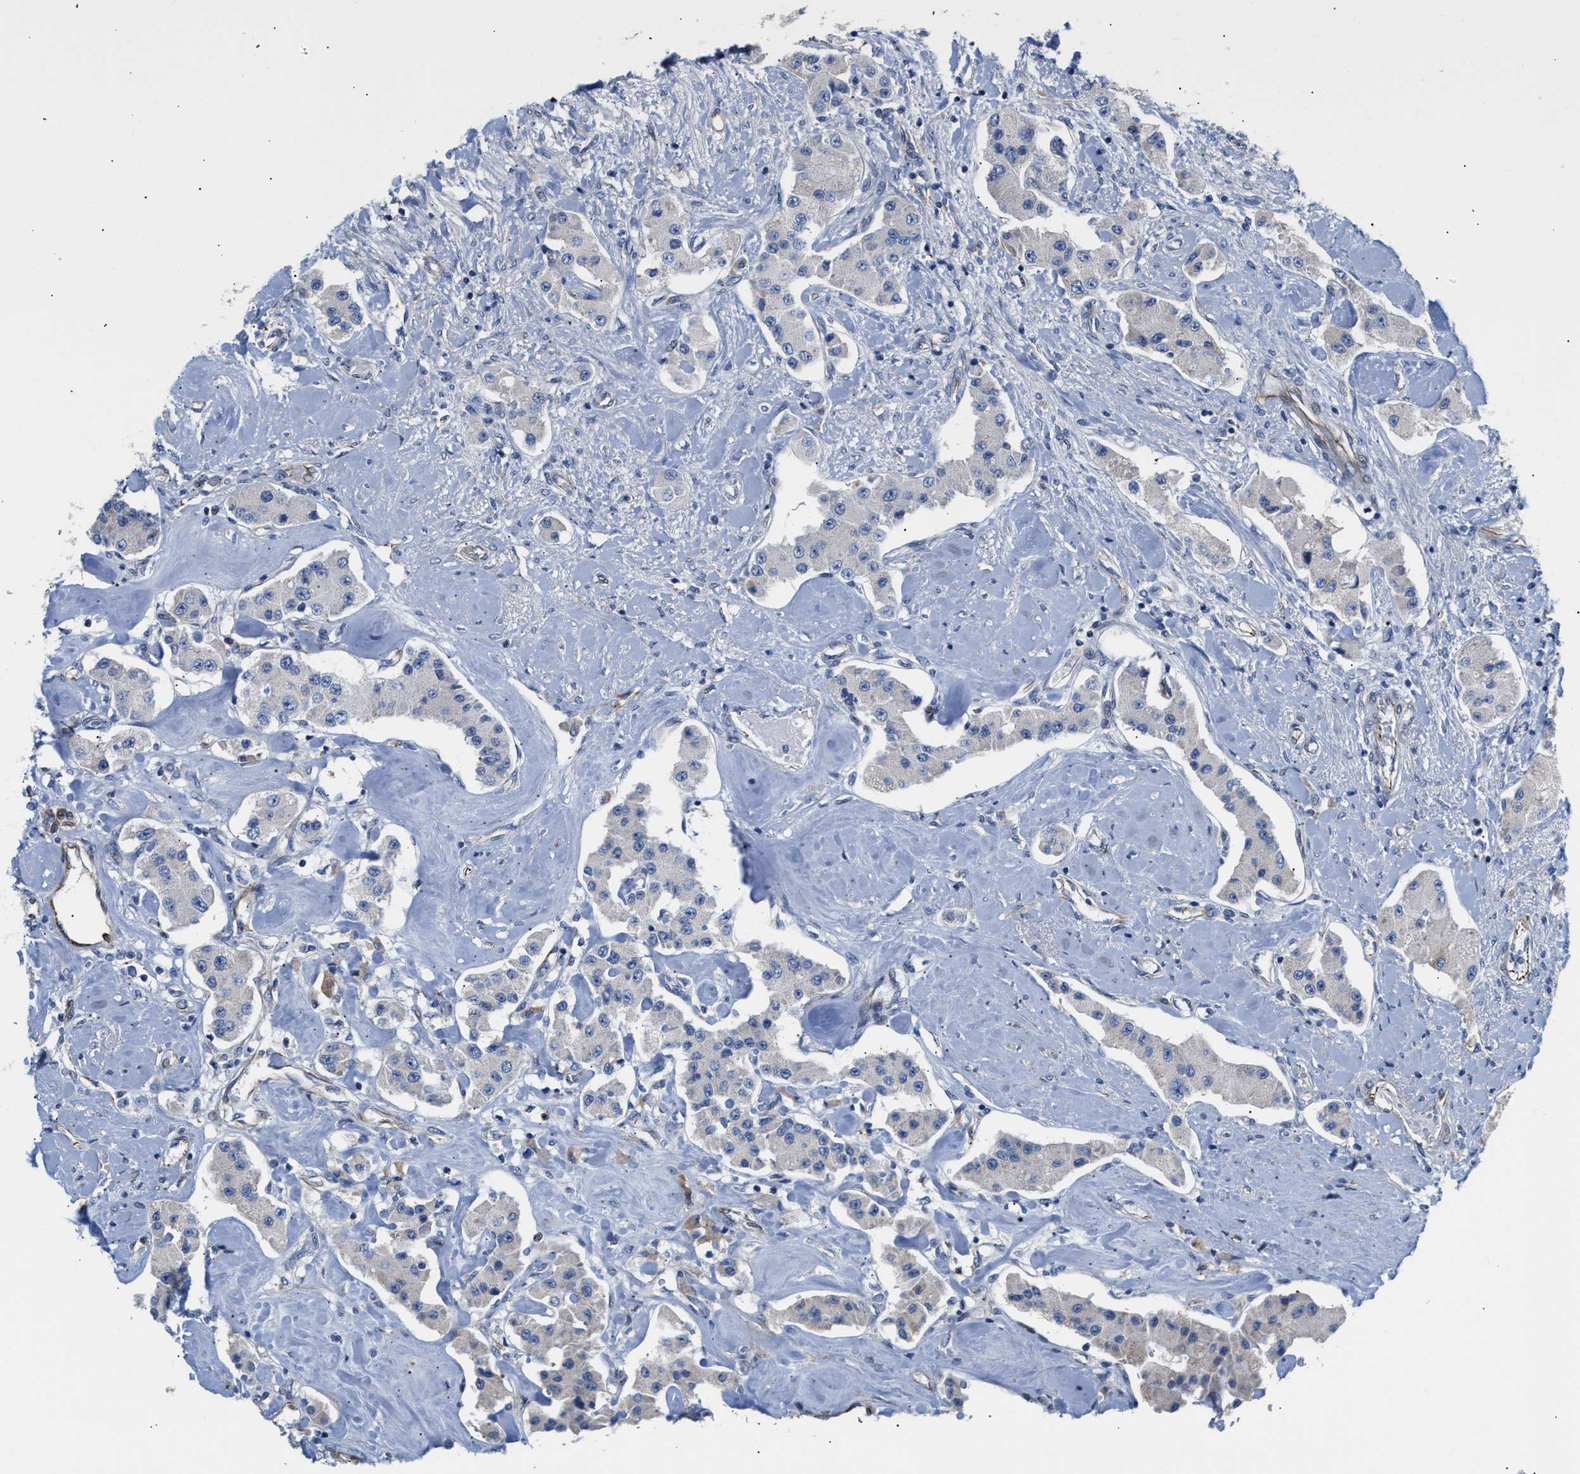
{"staining": {"intensity": "negative", "quantity": "none", "location": "none"}, "tissue": "carcinoid", "cell_type": "Tumor cells", "image_type": "cancer", "snomed": [{"axis": "morphology", "description": "Carcinoid, malignant, NOS"}, {"axis": "topography", "description": "Pancreas"}], "caption": "High power microscopy micrograph of an immunohistochemistry (IHC) photomicrograph of carcinoid, revealing no significant positivity in tumor cells.", "gene": "TFPI", "patient": {"sex": "male", "age": 41}}